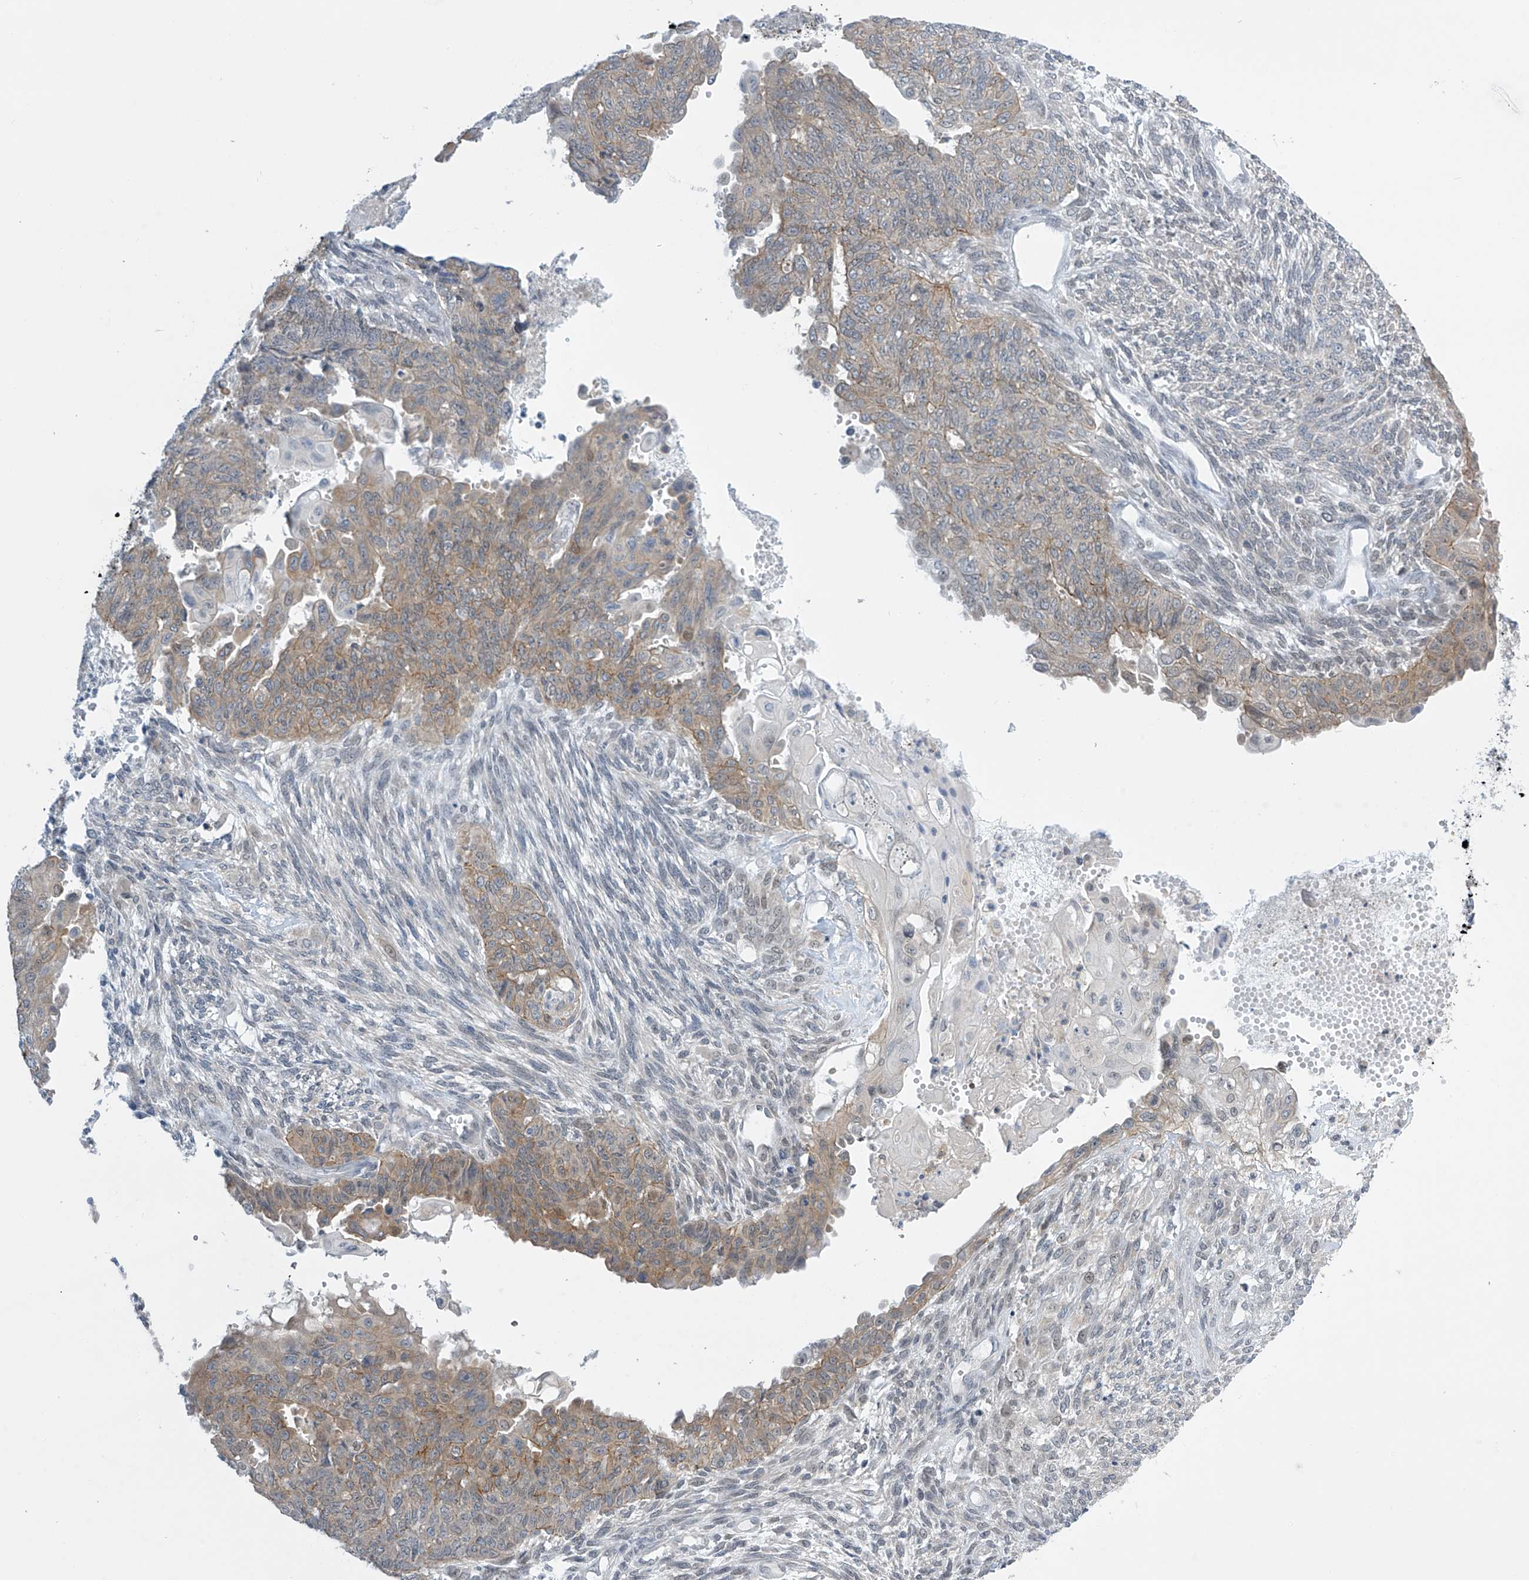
{"staining": {"intensity": "moderate", "quantity": "25%-75%", "location": "cytoplasmic/membranous"}, "tissue": "endometrial cancer", "cell_type": "Tumor cells", "image_type": "cancer", "snomed": [{"axis": "morphology", "description": "Adenocarcinoma, NOS"}, {"axis": "topography", "description": "Endometrium"}], "caption": "Immunohistochemistry (IHC) (DAB (3,3'-diaminobenzidine)) staining of human endometrial cancer (adenocarcinoma) displays moderate cytoplasmic/membranous protein expression in approximately 25%-75% of tumor cells. (DAB IHC, brown staining for protein, blue staining for nuclei).", "gene": "APLF", "patient": {"sex": "female", "age": 32}}